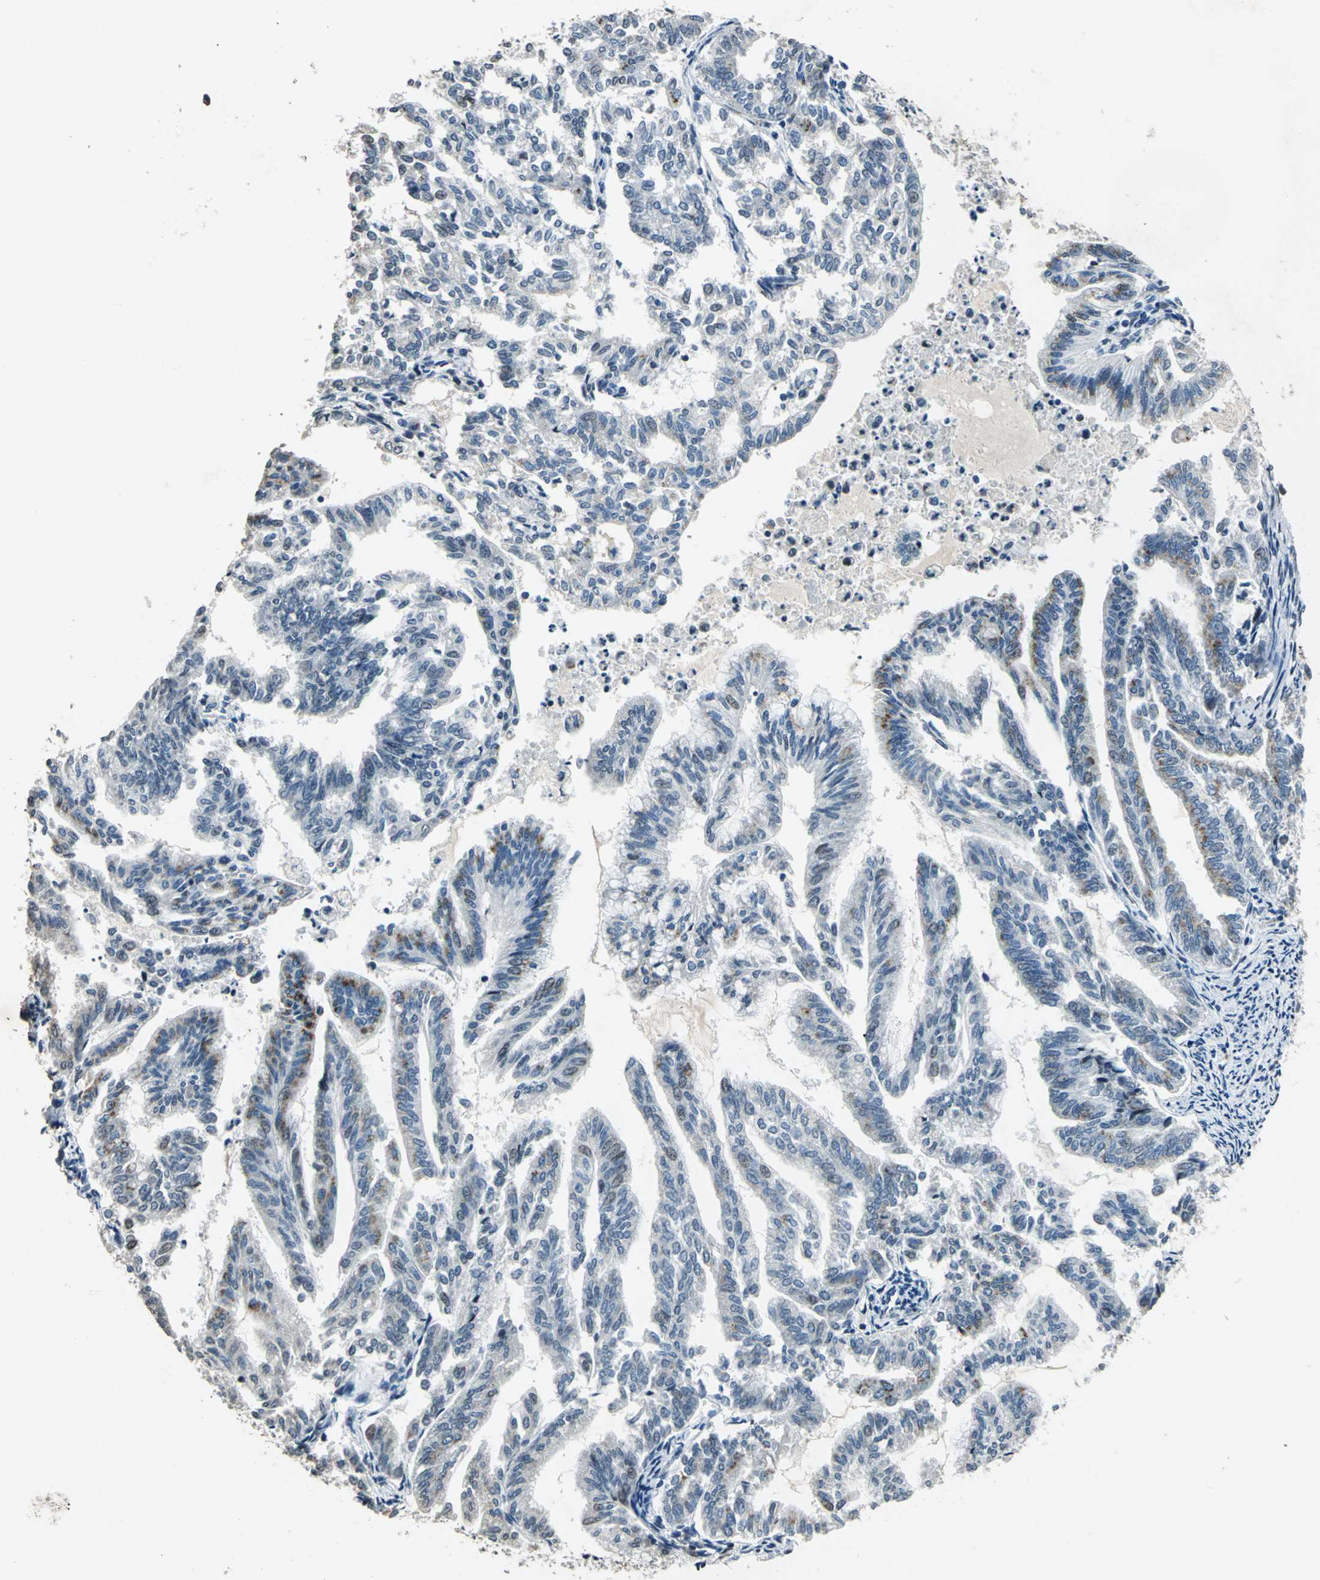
{"staining": {"intensity": "weak", "quantity": "25%-75%", "location": "cytoplasmic/membranous"}, "tissue": "endometrial cancer", "cell_type": "Tumor cells", "image_type": "cancer", "snomed": [{"axis": "morphology", "description": "Adenocarcinoma, NOS"}, {"axis": "topography", "description": "Endometrium"}], "caption": "IHC (DAB) staining of human endometrial cancer (adenocarcinoma) shows weak cytoplasmic/membranous protein positivity in approximately 25%-75% of tumor cells.", "gene": "TMEM115", "patient": {"sex": "female", "age": 79}}